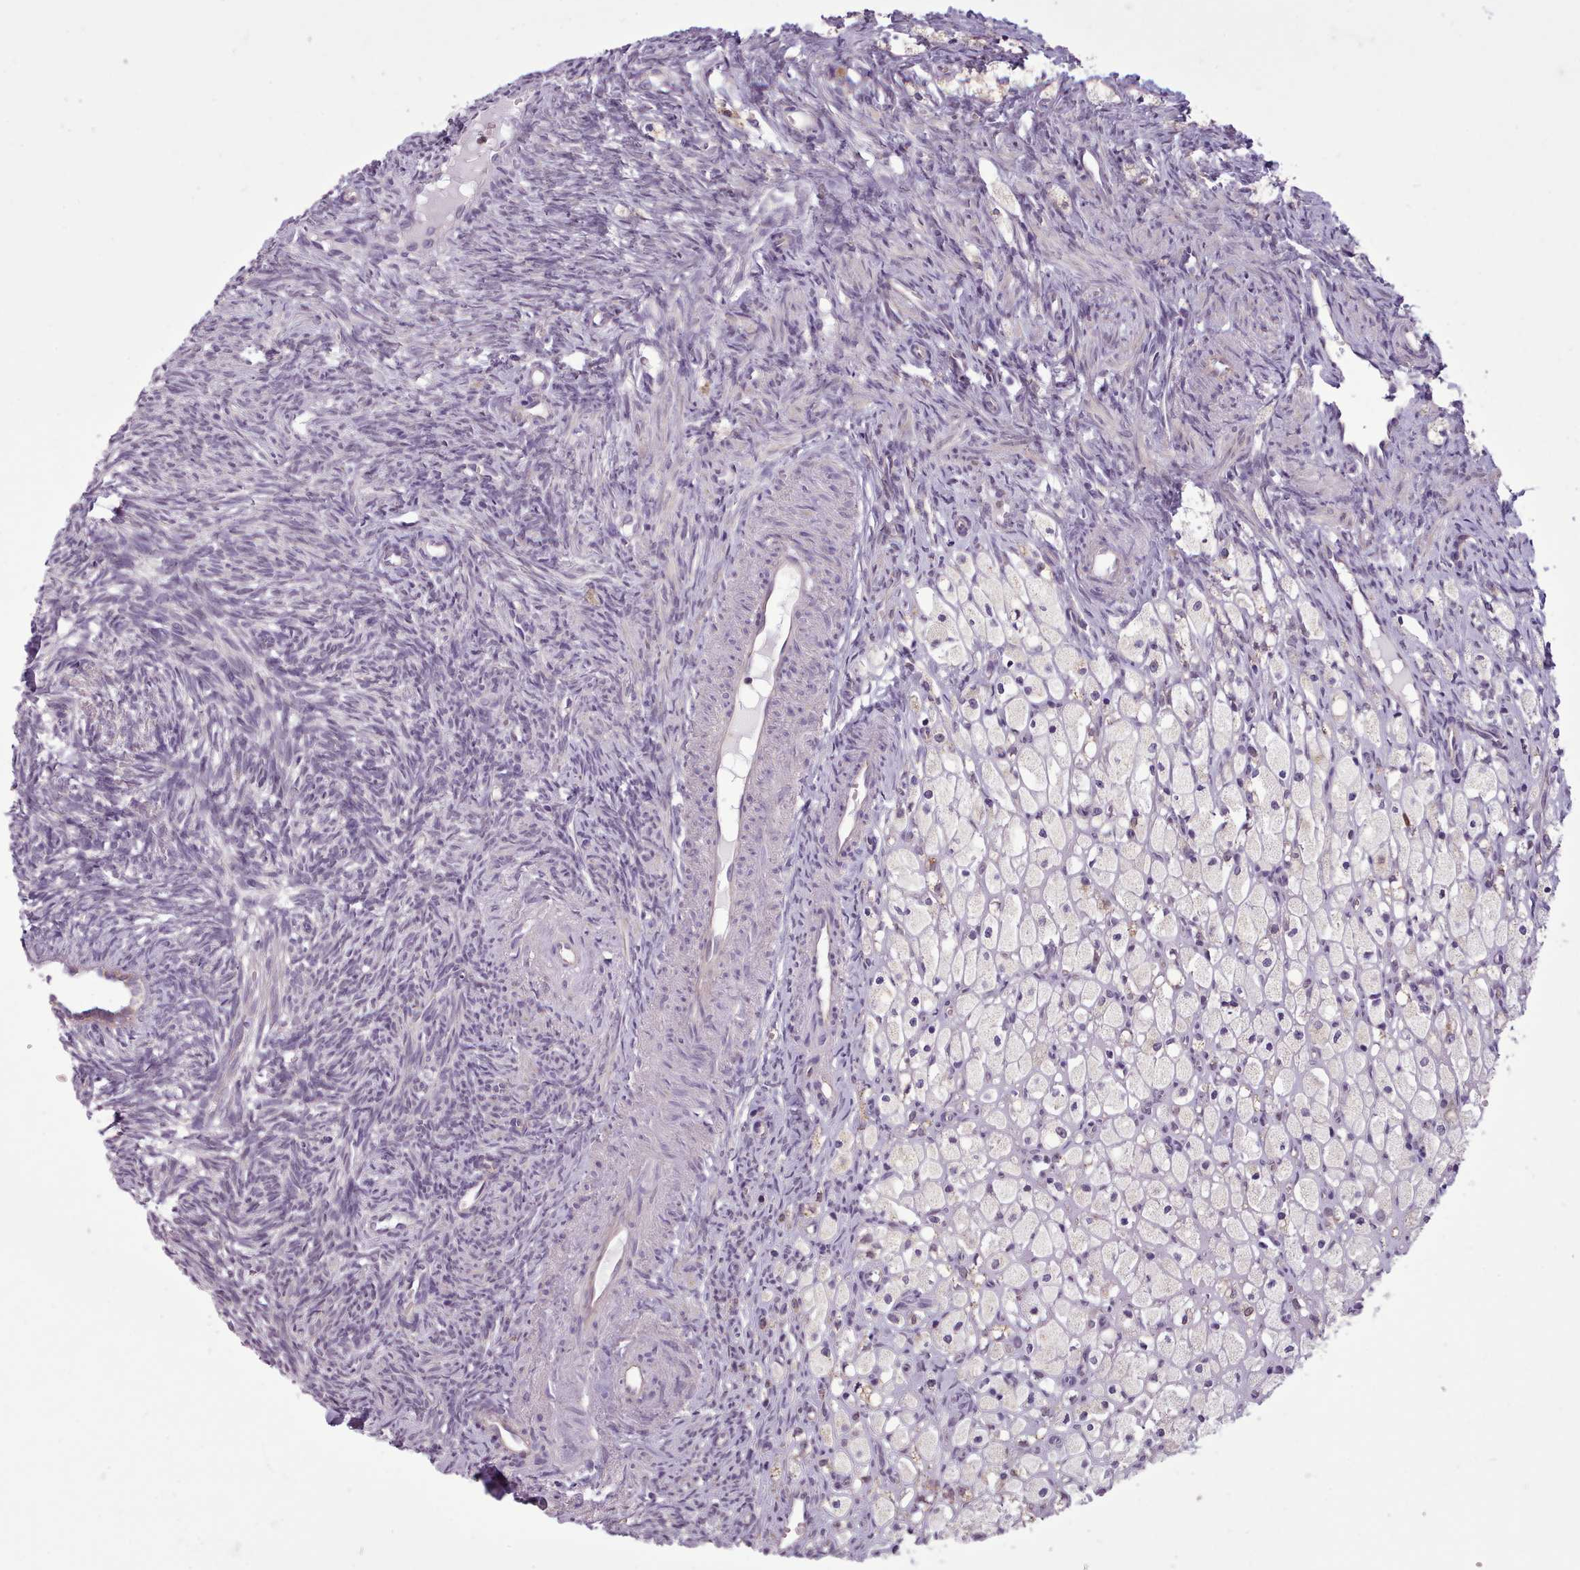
{"staining": {"intensity": "negative", "quantity": "none", "location": "none"}, "tissue": "ovary", "cell_type": "Ovarian stroma cells", "image_type": "normal", "snomed": [{"axis": "morphology", "description": "Normal tissue, NOS"}, {"axis": "topography", "description": "Ovary"}], "caption": "This micrograph is of benign ovary stained with immunohistochemistry (IHC) to label a protein in brown with the nuclei are counter-stained blue. There is no positivity in ovarian stroma cells.", "gene": "SLURP1", "patient": {"sex": "female", "age": 51}}